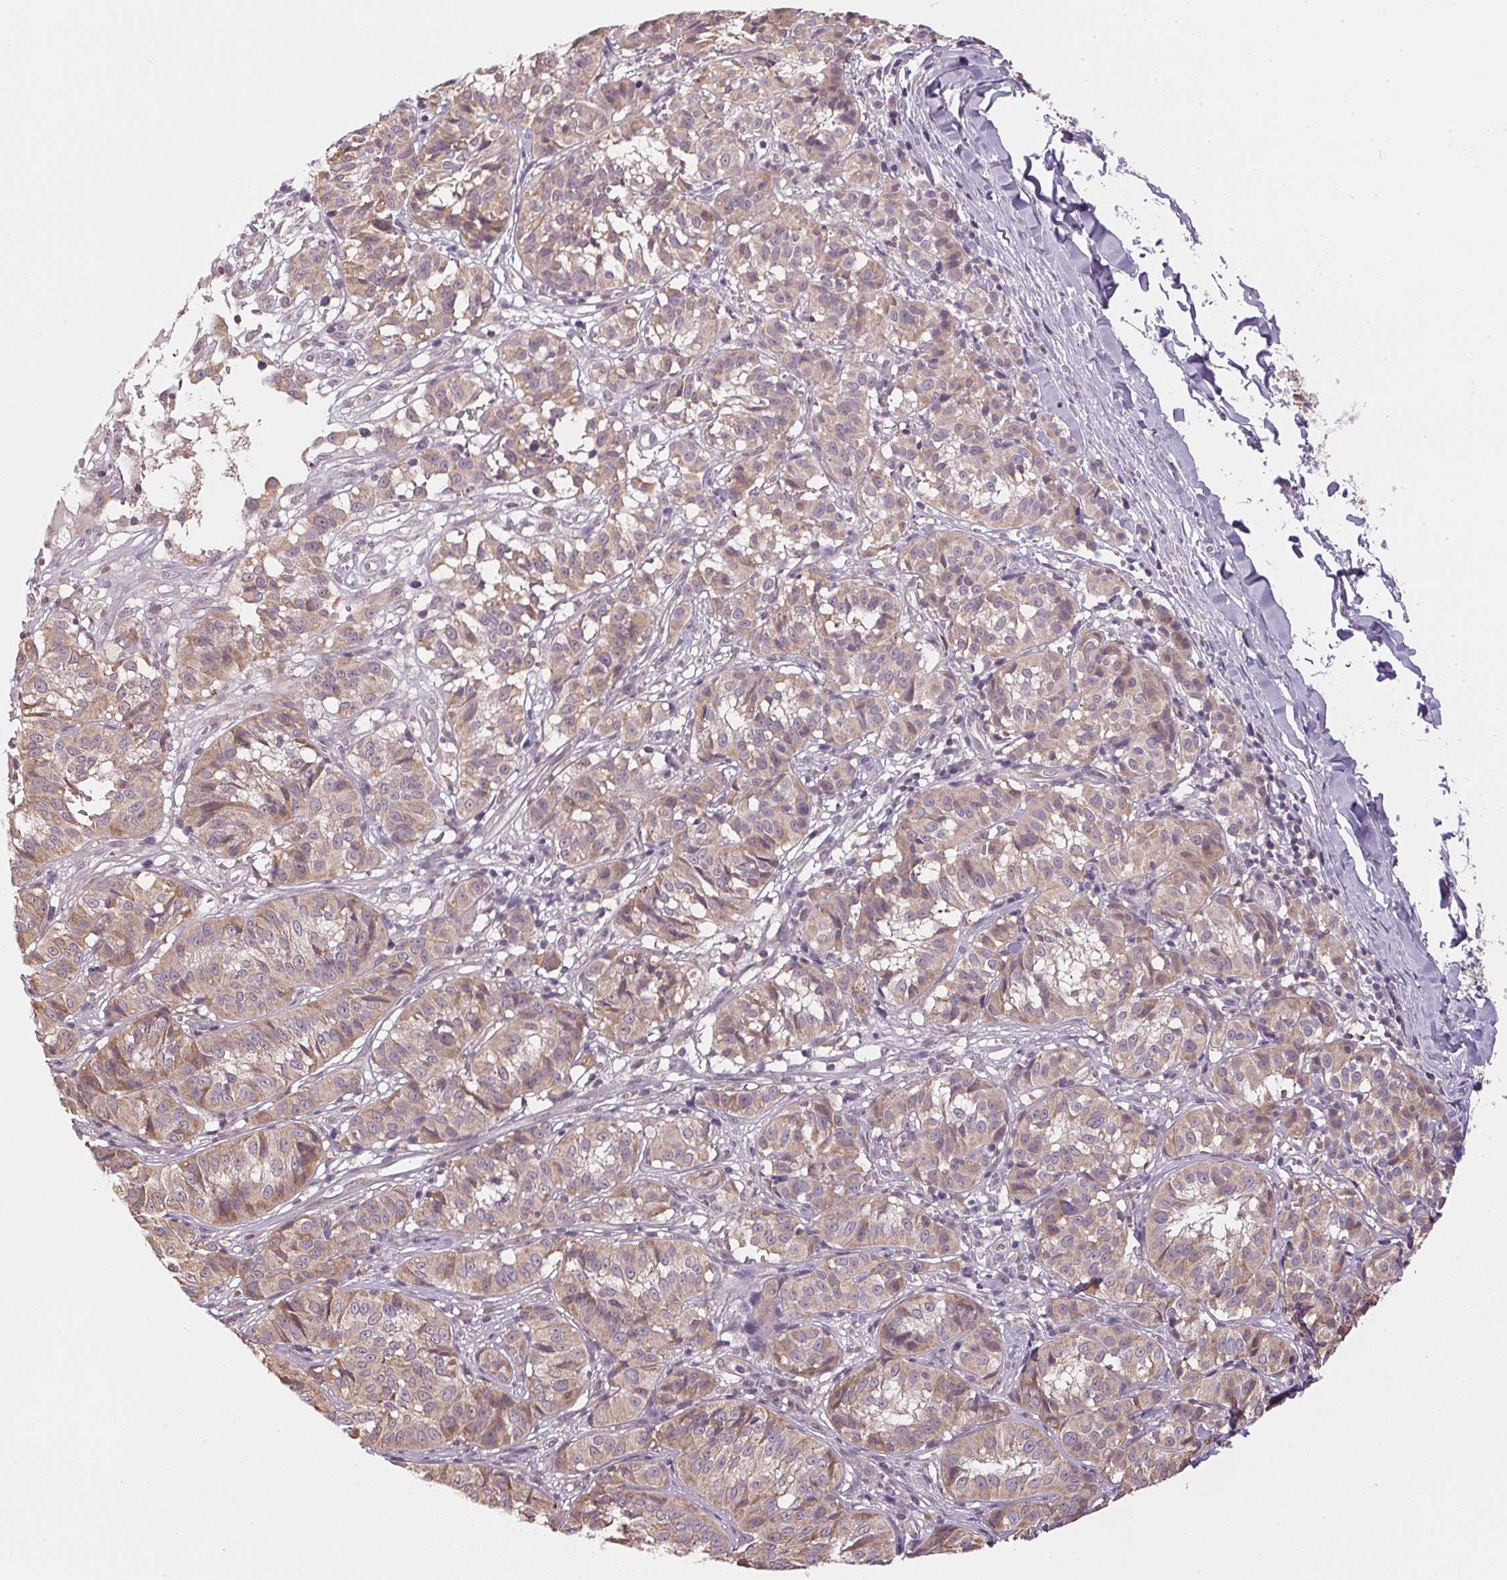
{"staining": {"intensity": "weak", "quantity": ">75%", "location": "cytoplasmic/membranous"}, "tissue": "melanoma", "cell_type": "Tumor cells", "image_type": "cancer", "snomed": [{"axis": "morphology", "description": "Malignant melanoma, NOS"}, {"axis": "topography", "description": "Skin"}], "caption": "Malignant melanoma stained with a brown dye displays weak cytoplasmic/membranous positive expression in approximately >75% of tumor cells.", "gene": "SC5D", "patient": {"sex": "female", "age": 72}}